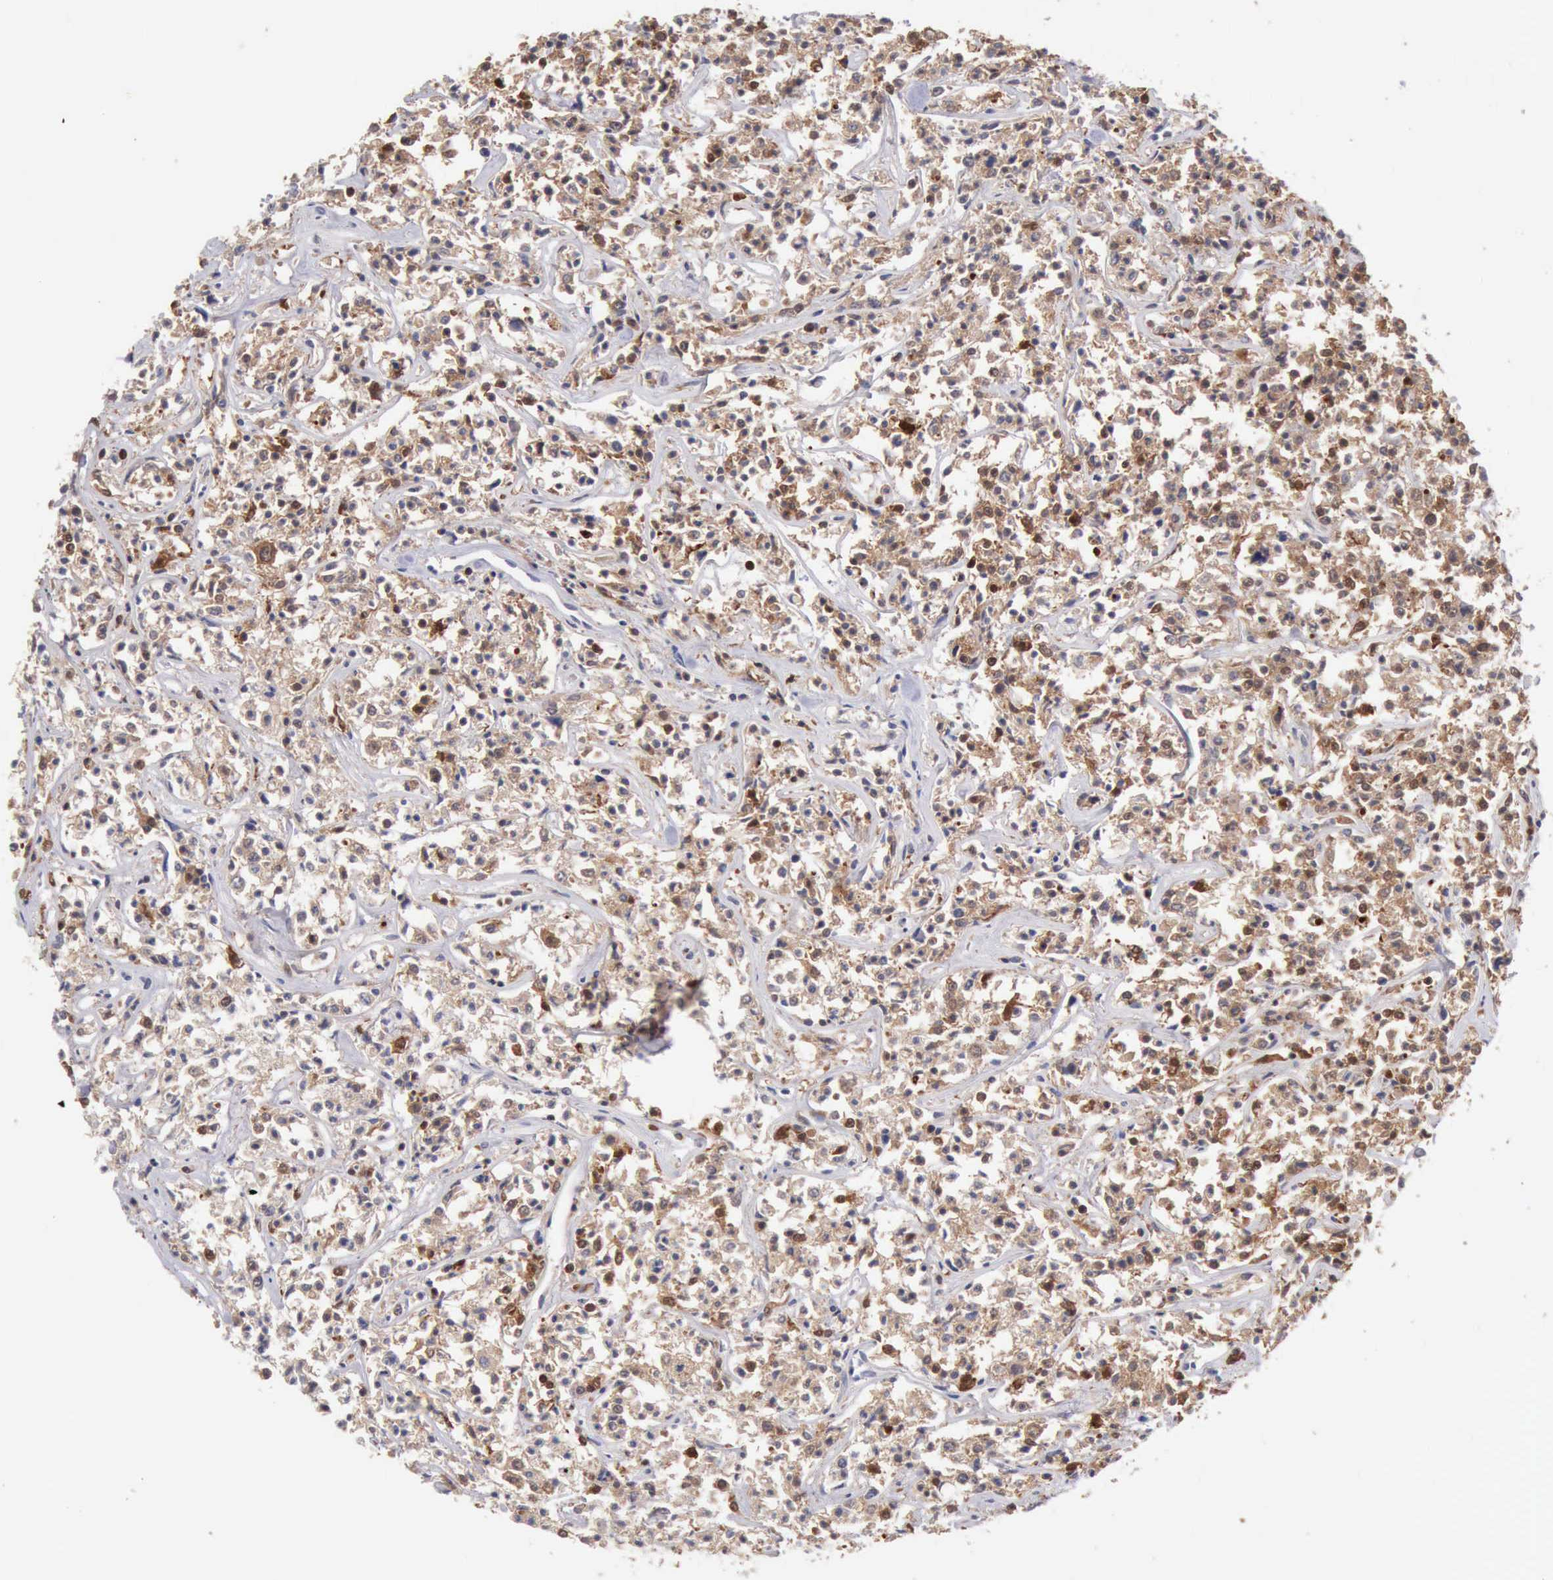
{"staining": {"intensity": "moderate", "quantity": "25%-75%", "location": "cytoplasmic/membranous"}, "tissue": "lymphoma", "cell_type": "Tumor cells", "image_type": "cancer", "snomed": [{"axis": "morphology", "description": "Malignant lymphoma, non-Hodgkin's type, Low grade"}, {"axis": "topography", "description": "Small intestine"}], "caption": "Immunohistochemical staining of human malignant lymphoma, non-Hodgkin's type (low-grade) displays medium levels of moderate cytoplasmic/membranous protein expression in approximately 25%-75% of tumor cells.", "gene": "SASH3", "patient": {"sex": "female", "age": 59}}